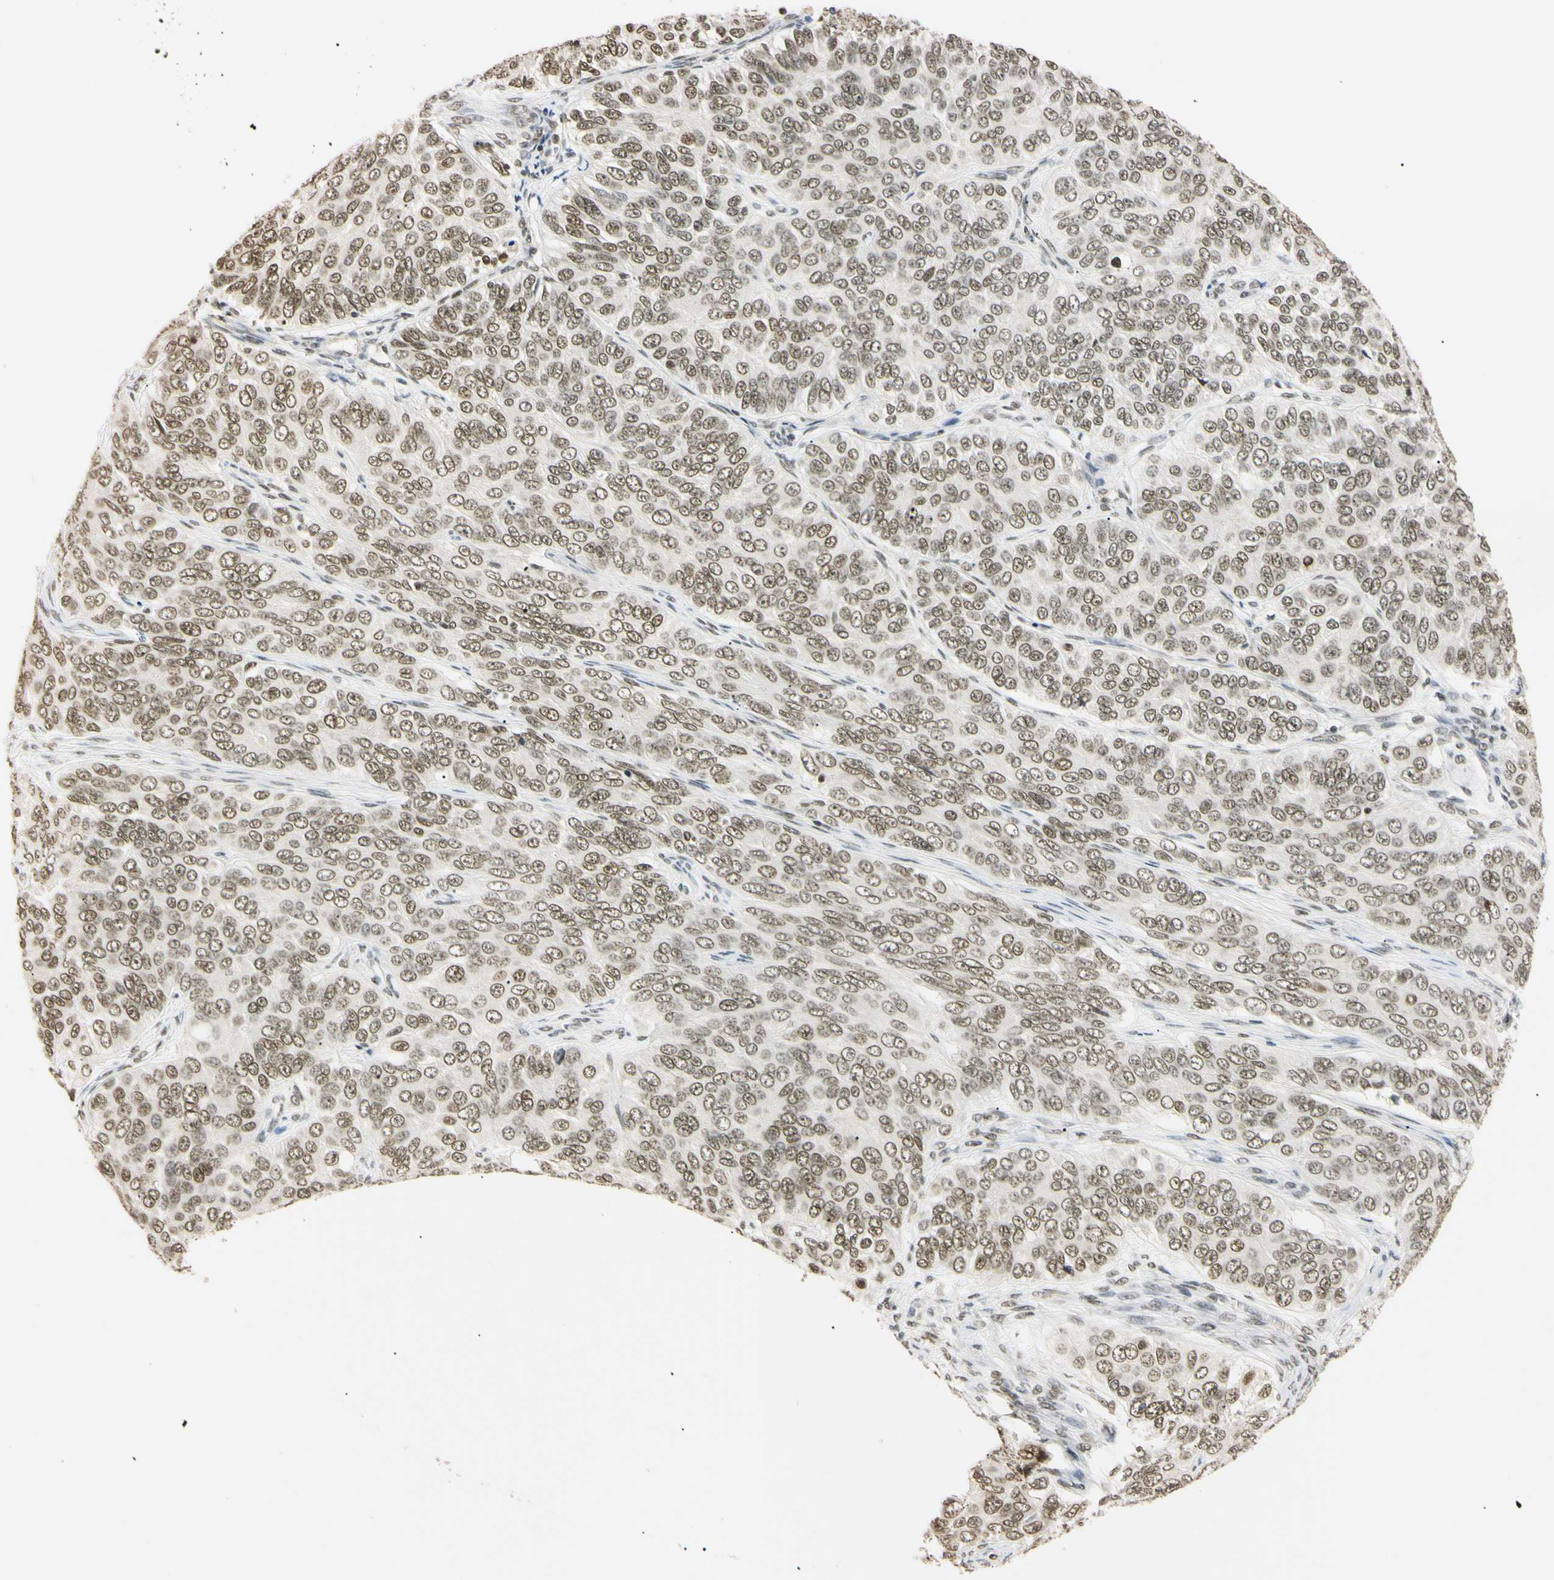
{"staining": {"intensity": "moderate", "quantity": ">75%", "location": "nuclear"}, "tissue": "ovarian cancer", "cell_type": "Tumor cells", "image_type": "cancer", "snomed": [{"axis": "morphology", "description": "Carcinoma, endometroid"}, {"axis": "topography", "description": "Ovary"}], "caption": "This image reveals ovarian cancer stained with IHC to label a protein in brown. The nuclear of tumor cells show moderate positivity for the protein. Nuclei are counter-stained blue.", "gene": "SMARCA5", "patient": {"sex": "female", "age": 51}}